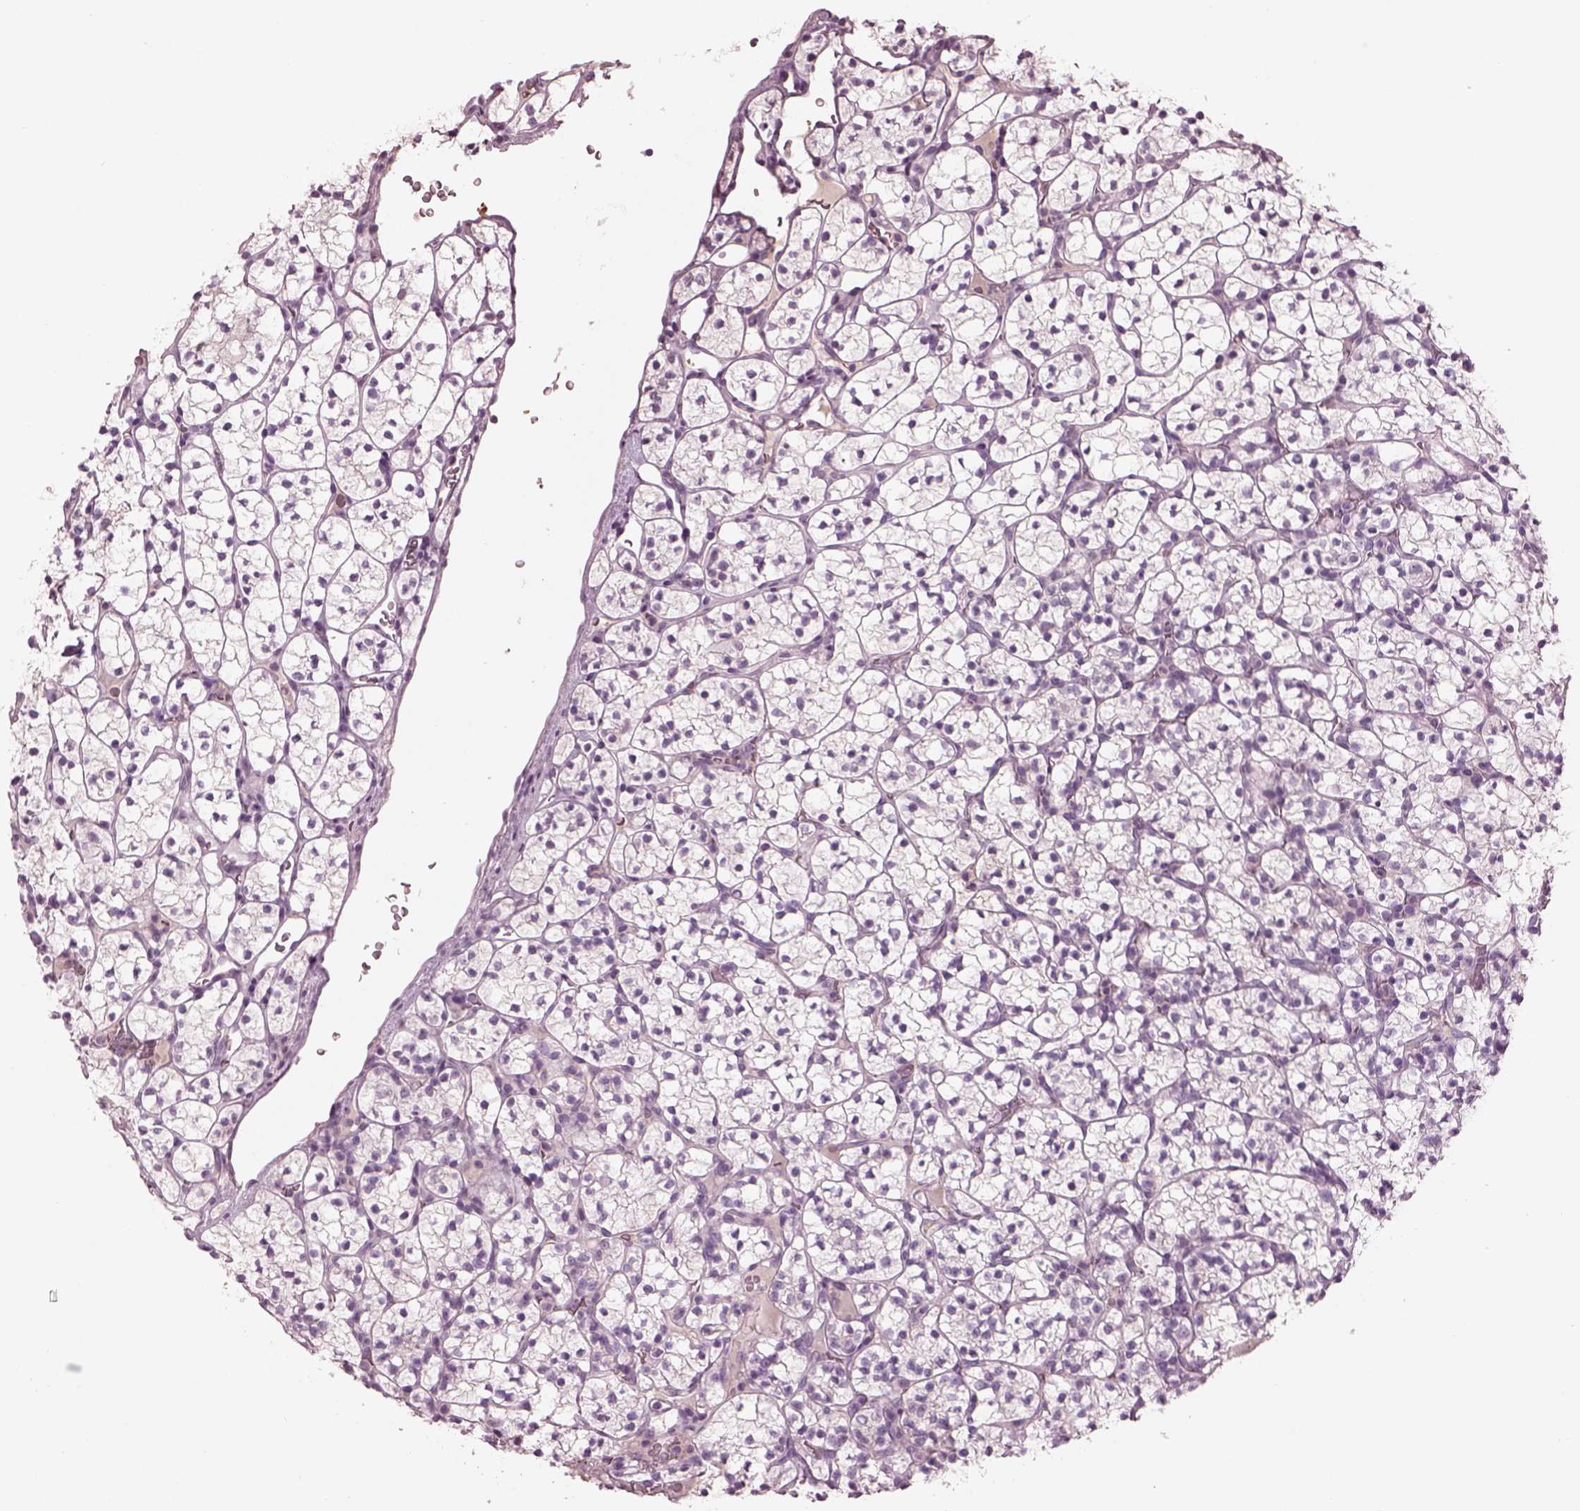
{"staining": {"intensity": "negative", "quantity": "none", "location": "none"}, "tissue": "renal cancer", "cell_type": "Tumor cells", "image_type": "cancer", "snomed": [{"axis": "morphology", "description": "Adenocarcinoma, NOS"}, {"axis": "topography", "description": "Kidney"}], "caption": "Immunohistochemistry photomicrograph of neoplastic tissue: renal cancer stained with DAB (3,3'-diaminobenzidine) exhibits no significant protein positivity in tumor cells. (Stains: DAB immunohistochemistry with hematoxylin counter stain, Microscopy: brightfield microscopy at high magnification).", "gene": "PACRG", "patient": {"sex": "female", "age": 89}}